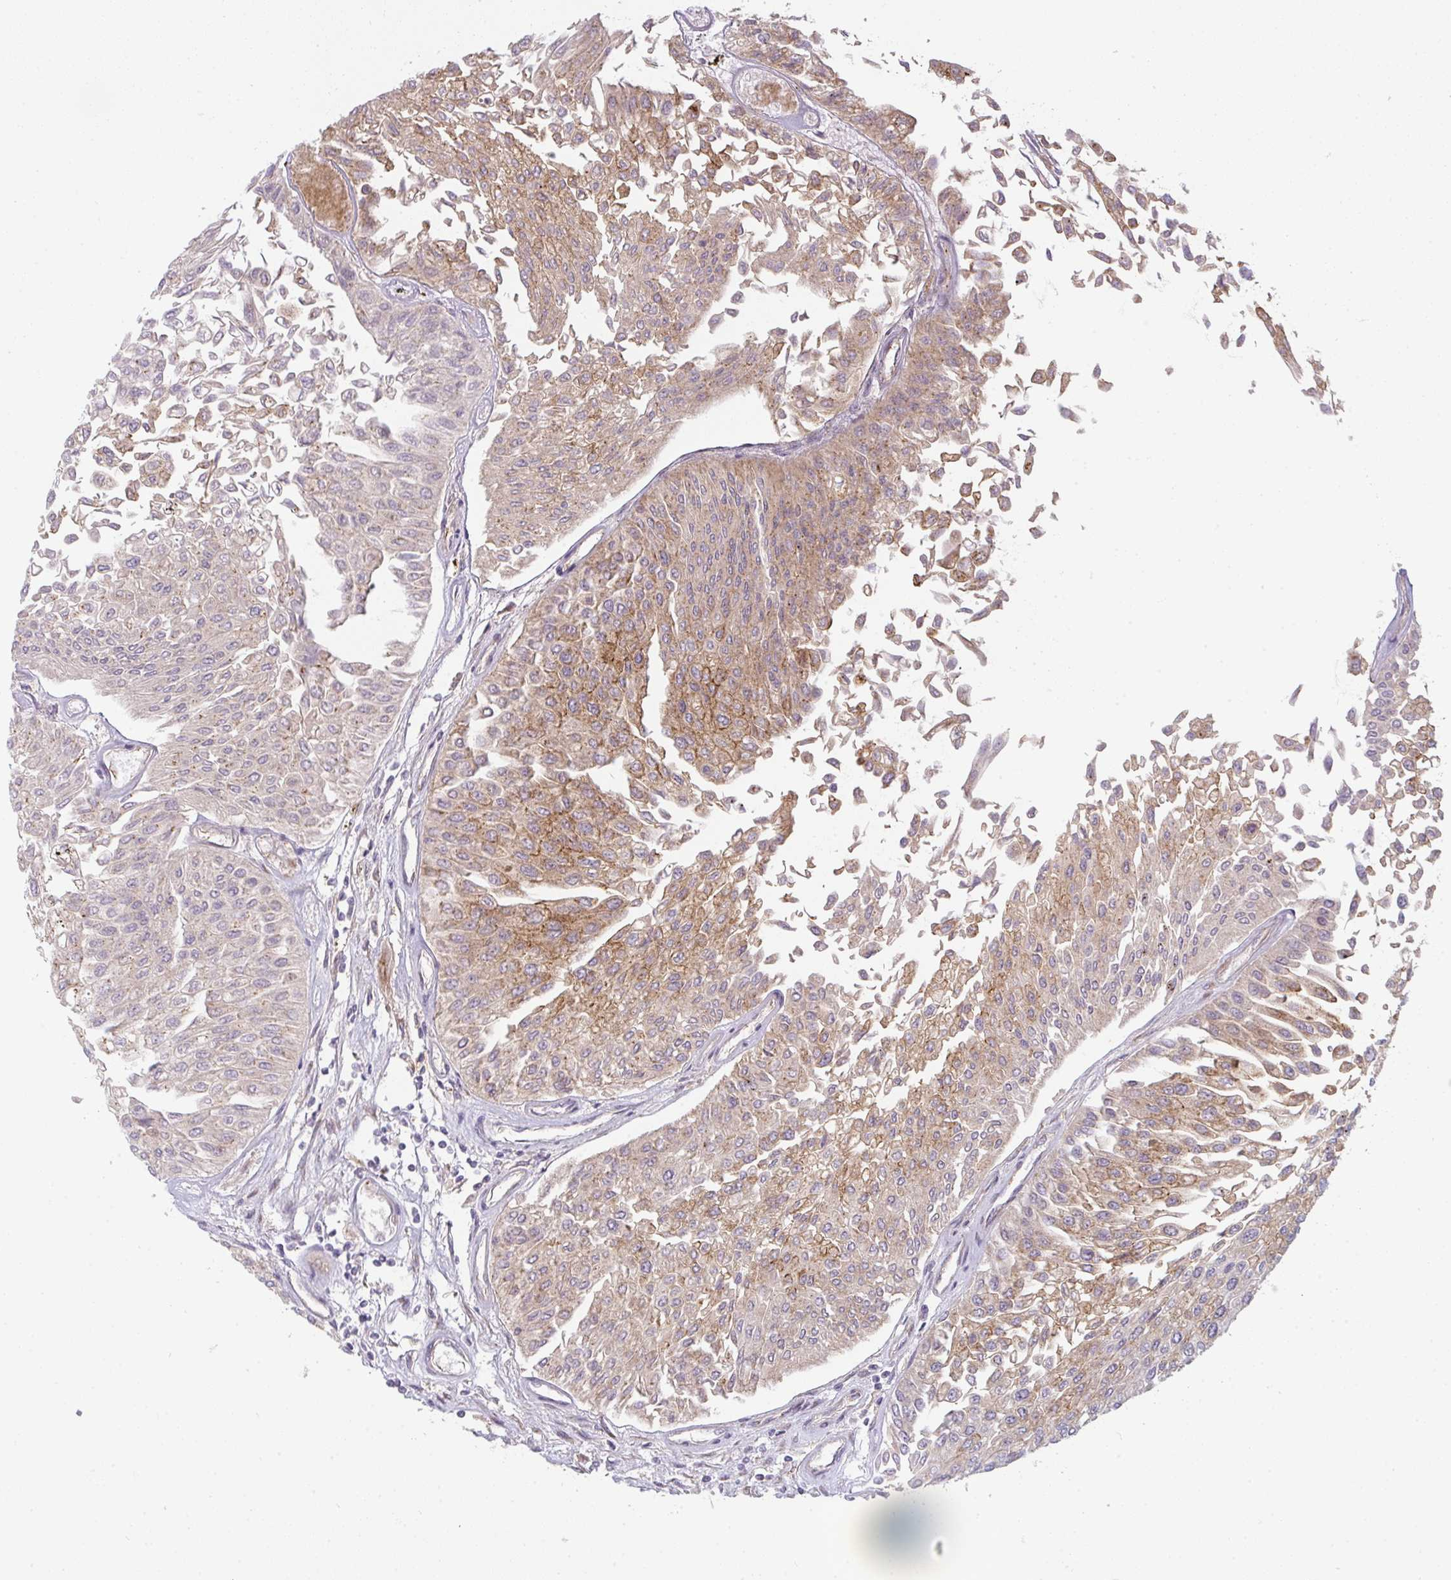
{"staining": {"intensity": "moderate", "quantity": ">75%", "location": "cytoplasmic/membranous"}, "tissue": "urothelial cancer", "cell_type": "Tumor cells", "image_type": "cancer", "snomed": [{"axis": "morphology", "description": "Urothelial carcinoma, Low grade"}, {"axis": "topography", "description": "Urinary bladder"}], "caption": "Tumor cells display medium levels of moderate cytoplasmic/membranous expression in approximately >75% of cells in human urothelial carcinoma (low-grade).", "gene": "GVQW3", "patient": {"sex": "male", "age": 67}}